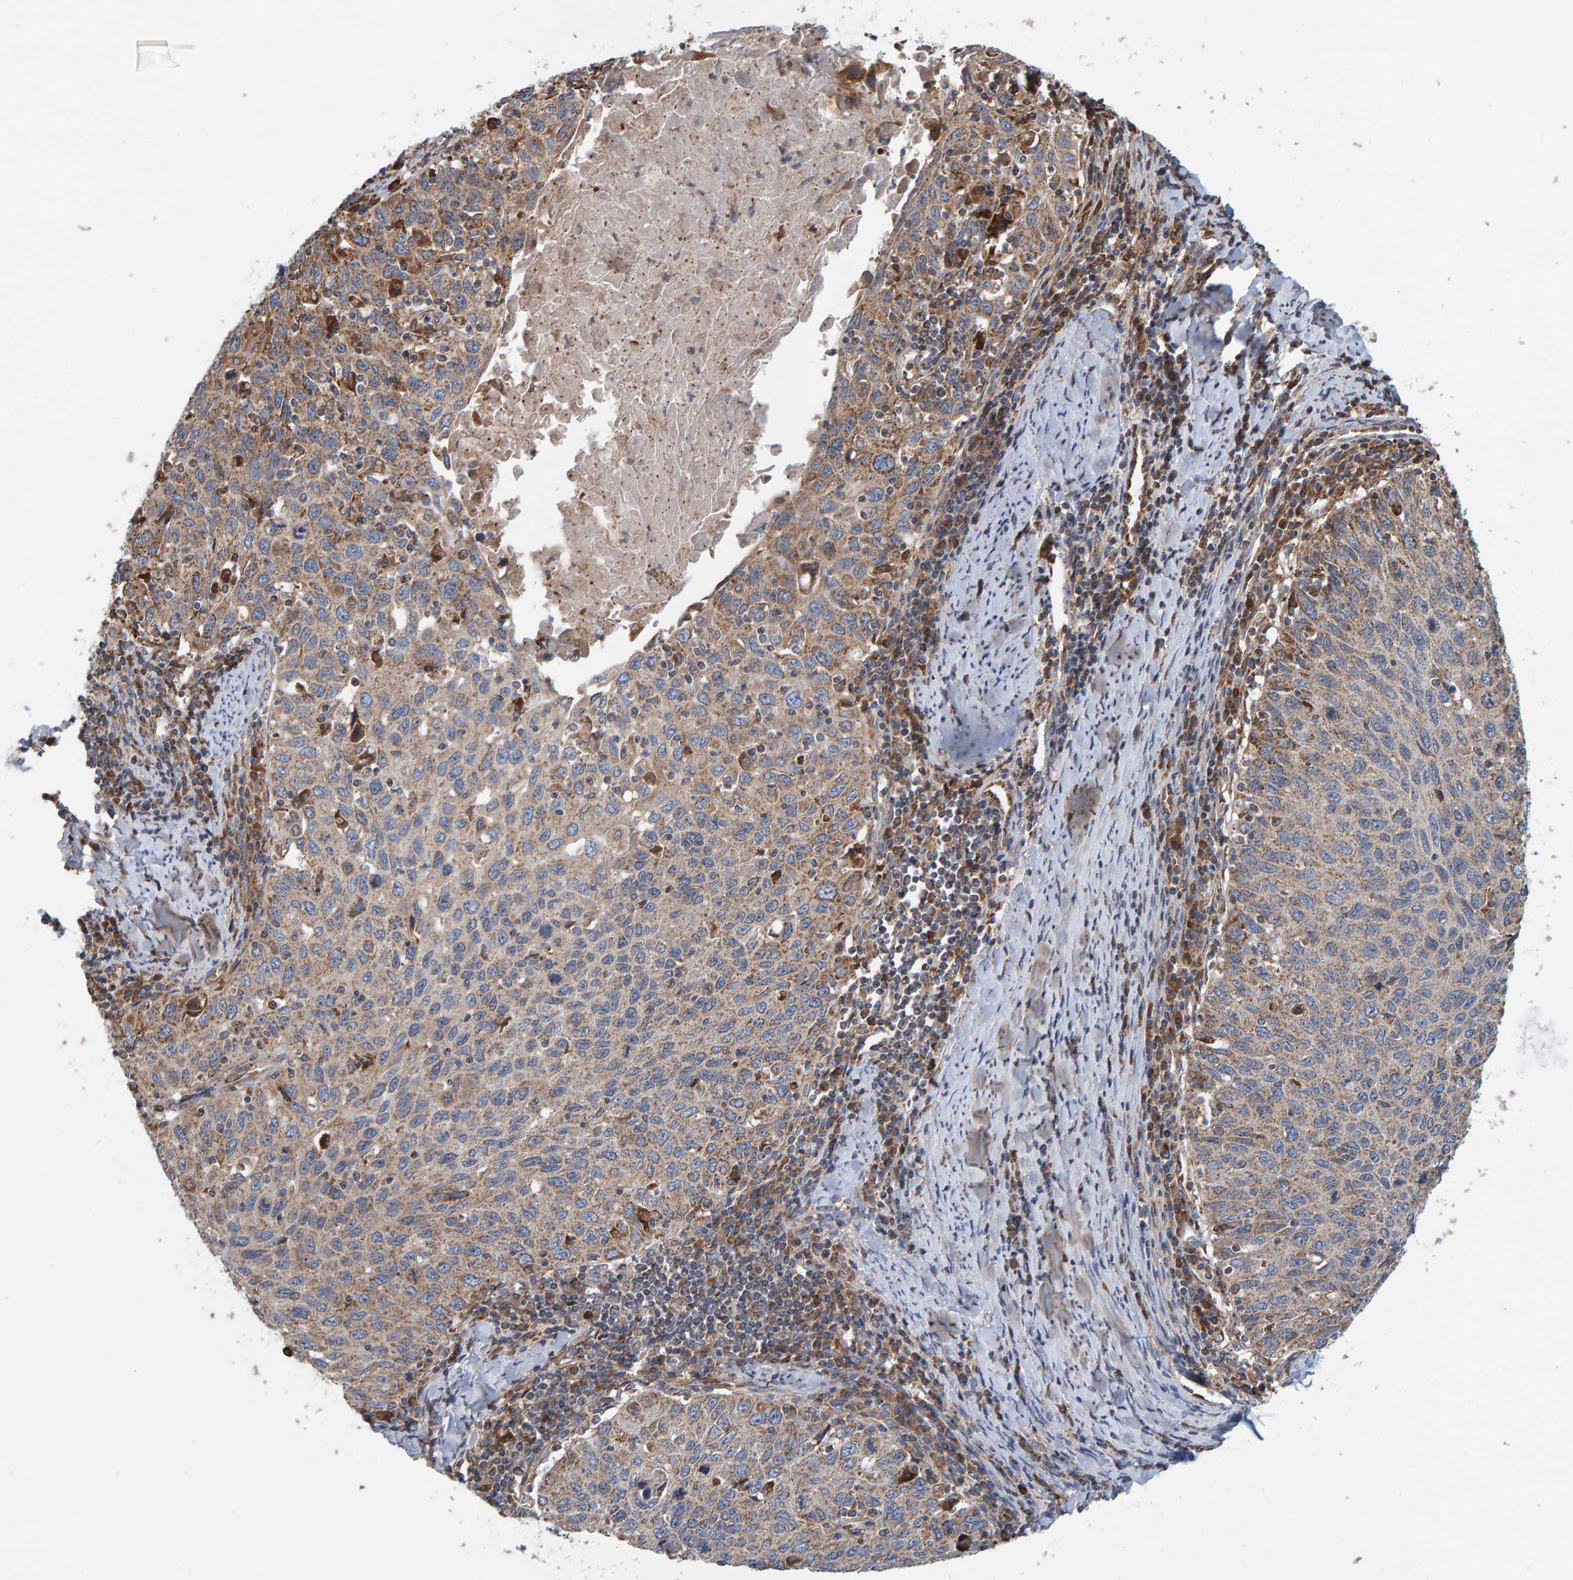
{"staining": {"intensity": "moderate", "quantity": "25%-75%", "location": "cytoplasmic/membranous"}, "tissue": "cervical cancer", "cell_type": "Tumor cells", "image_type": "cancer", "snomed": [{"axis": "morphology", "description": "Squamous cell carcinoma, NOS"}, {"axis": "topography", "description": "Cervix"}], "caption": "Tumor cells demonstrate medium levels of moderate cytoplasmic/membranous positivity in about 25%-75% of cells in human cervical cancer.", "gene": "MRPL45", "patient": {"sex": "female", "age": 53}}